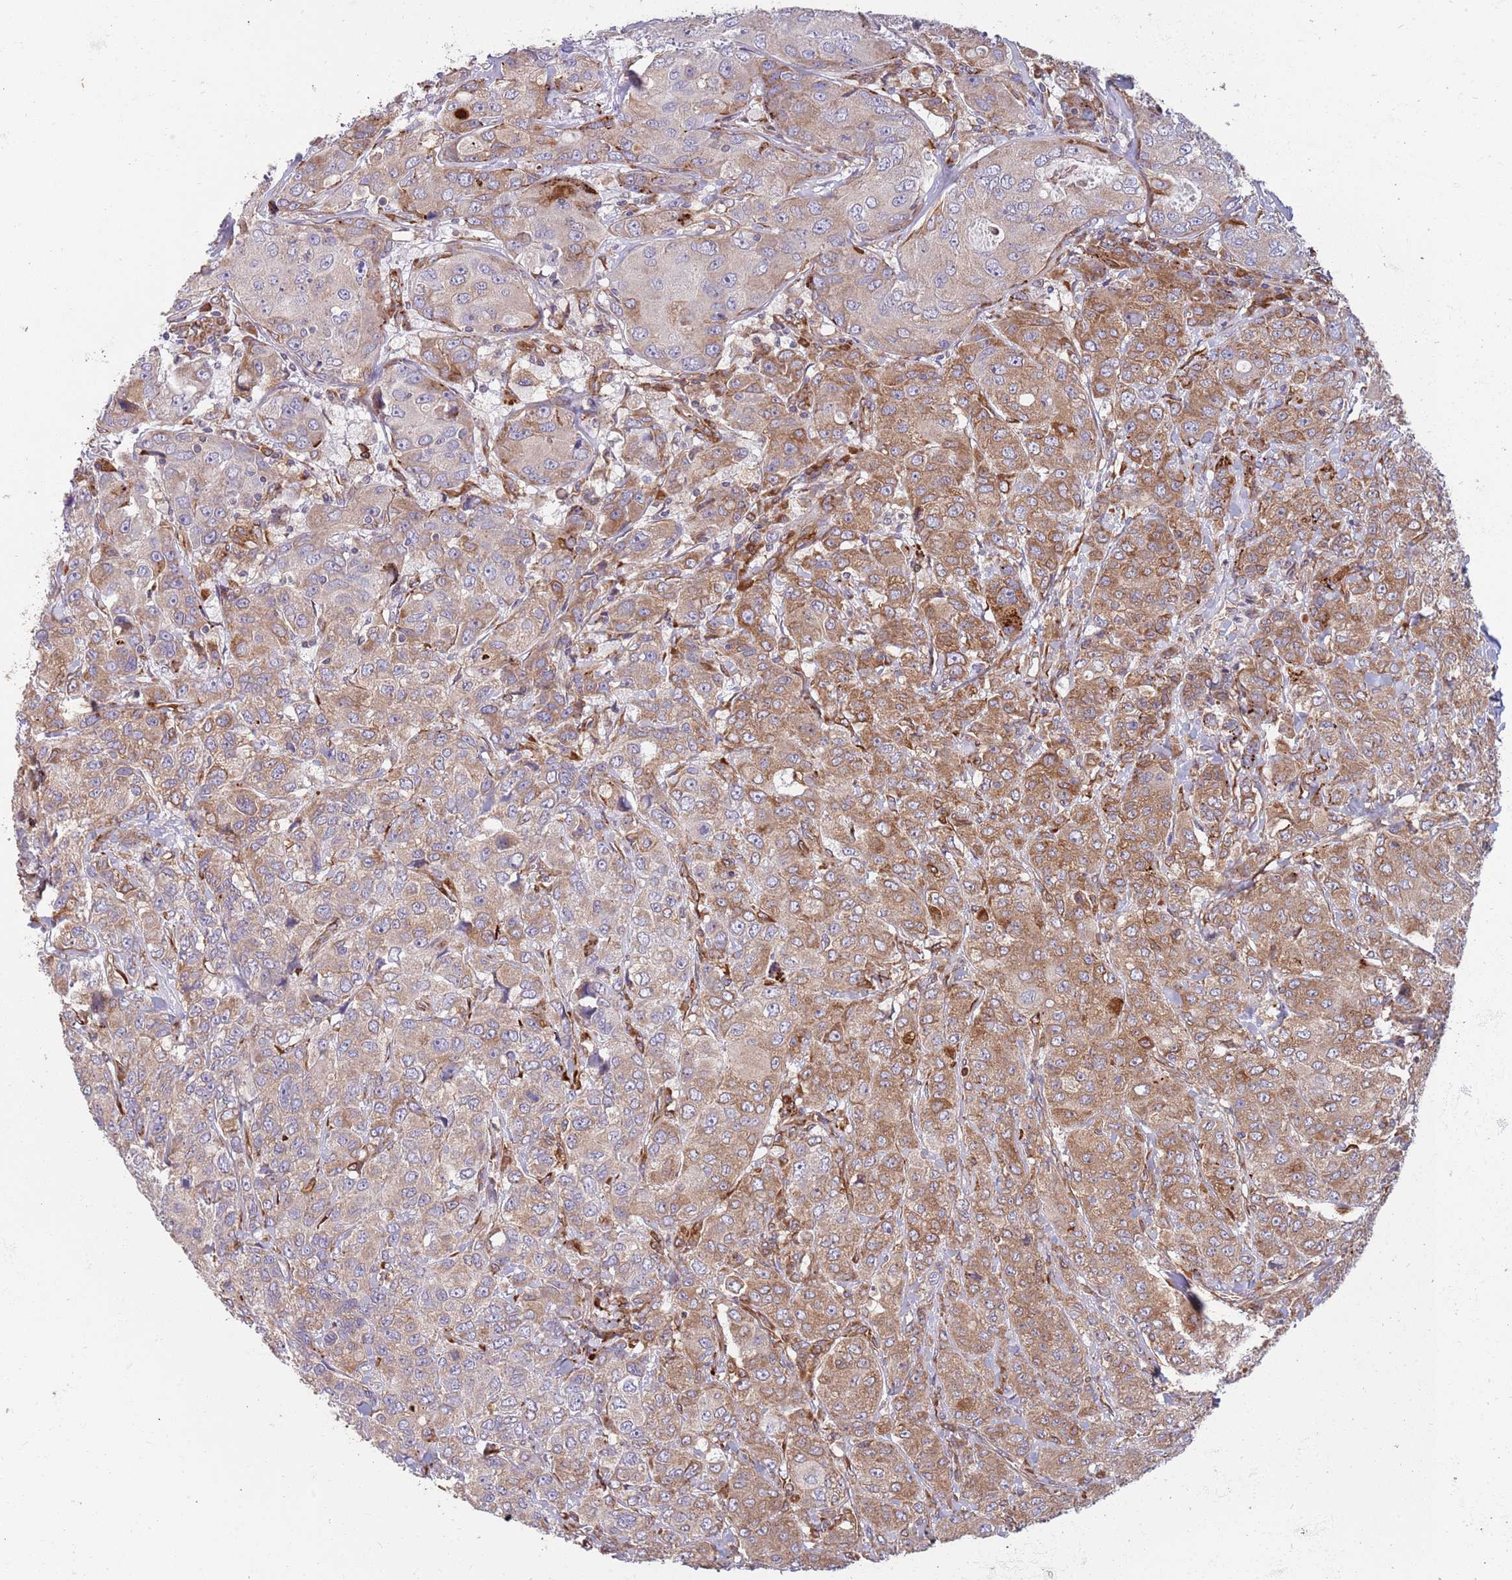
{"staining": {"intensity": "weak", "quantity": ">75%", "location": "cytoplasmic/membranous"}, "tissue": "breast cancer", "cell_type": "Tumor cells", "image_type": "cancer", "snomed": [{"axis": "morphology", "description": "Duct carcinoma"}, {"axis": "topography", "description": "Breast"}], "caption": "Human breast intraductal carcinoma stained for a protein (brown) demonstrates weak cytoplasmic/membranous positive expression in approximately >75% of tumor cells.", "gene": "ARMCX6", "patient": {"sex": "female", "age": 43}}